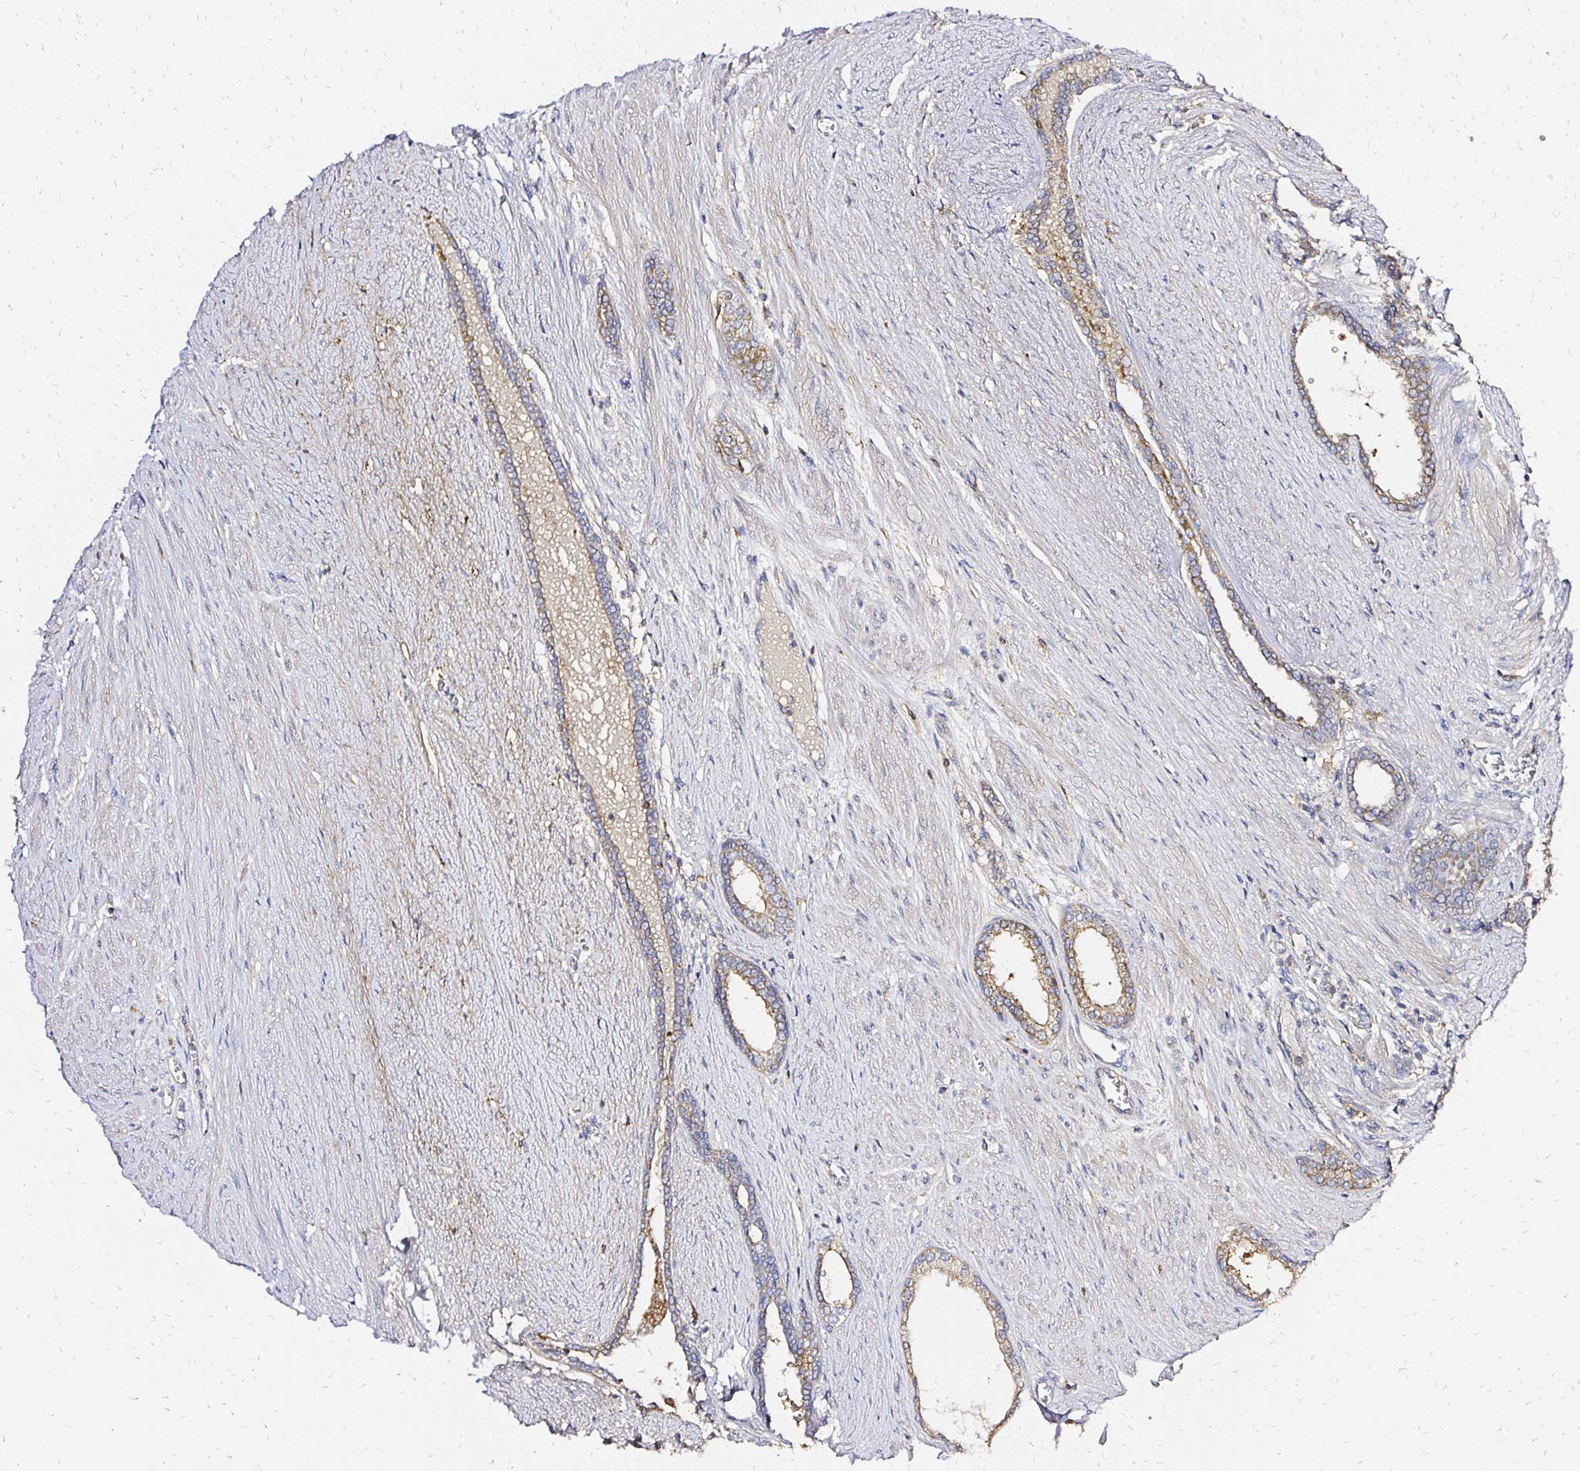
{"staining": {"intensity": "moderate", "quantity": "25%-75%", "location": "cytoplasmic/membranous"}, "tissue": "prostate cancer", "cell_type": "Tumor cells", "image_type": "cancer", "snomed": [{"axis": "morphology", "description": "Adenocarcinoma, High grade"}, {"axis": "topography", "description": "Prostate"}], "caption": "Human prostate adenocarcinoma (high-grade) stained for a protein (brown) displays moderate cytoplasmic/membranous positive staining in approximately 25%-75% of tumor cells.", "gene": "MRPL13", "patient": {"sex": "male", "age": 60}}